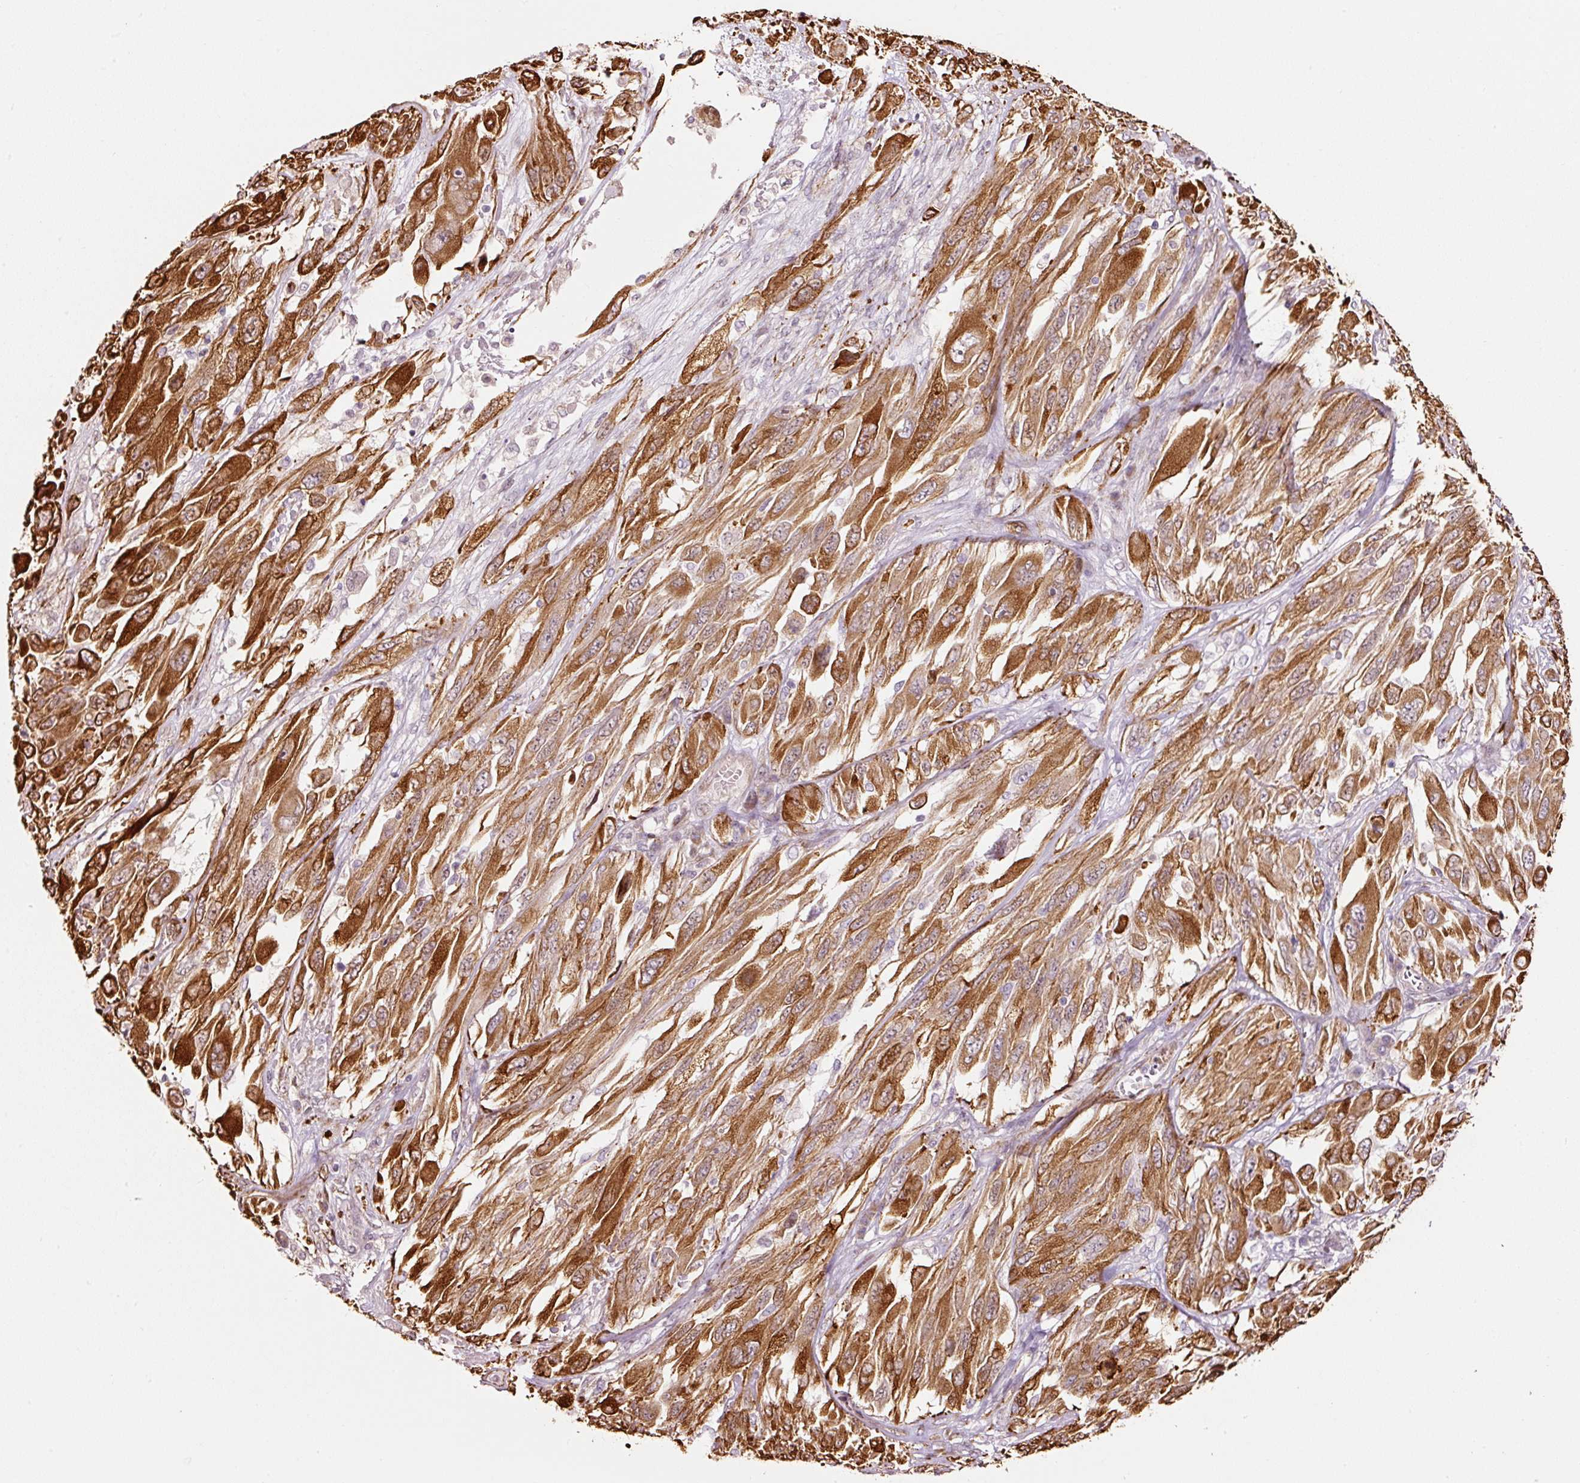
{"staining": {"intensity": "strong", "quantity": ">75%", "location": "cytoplasmic/membranous"}, "tissue": "melanoma", "cell_type": "Tumor cells", "image_type": "cancer", "snomed": [{"axis": "morphology", "description": "Malignant melanoma, NOS"}, {"axis": "topography", "description": "Skin"}], "caption": "Human malignant melanoma stained with a protein marker reveals strong staining in tumor cells.", "gene": "ETF1", "patient": {"sex": "female", "age": 91}}